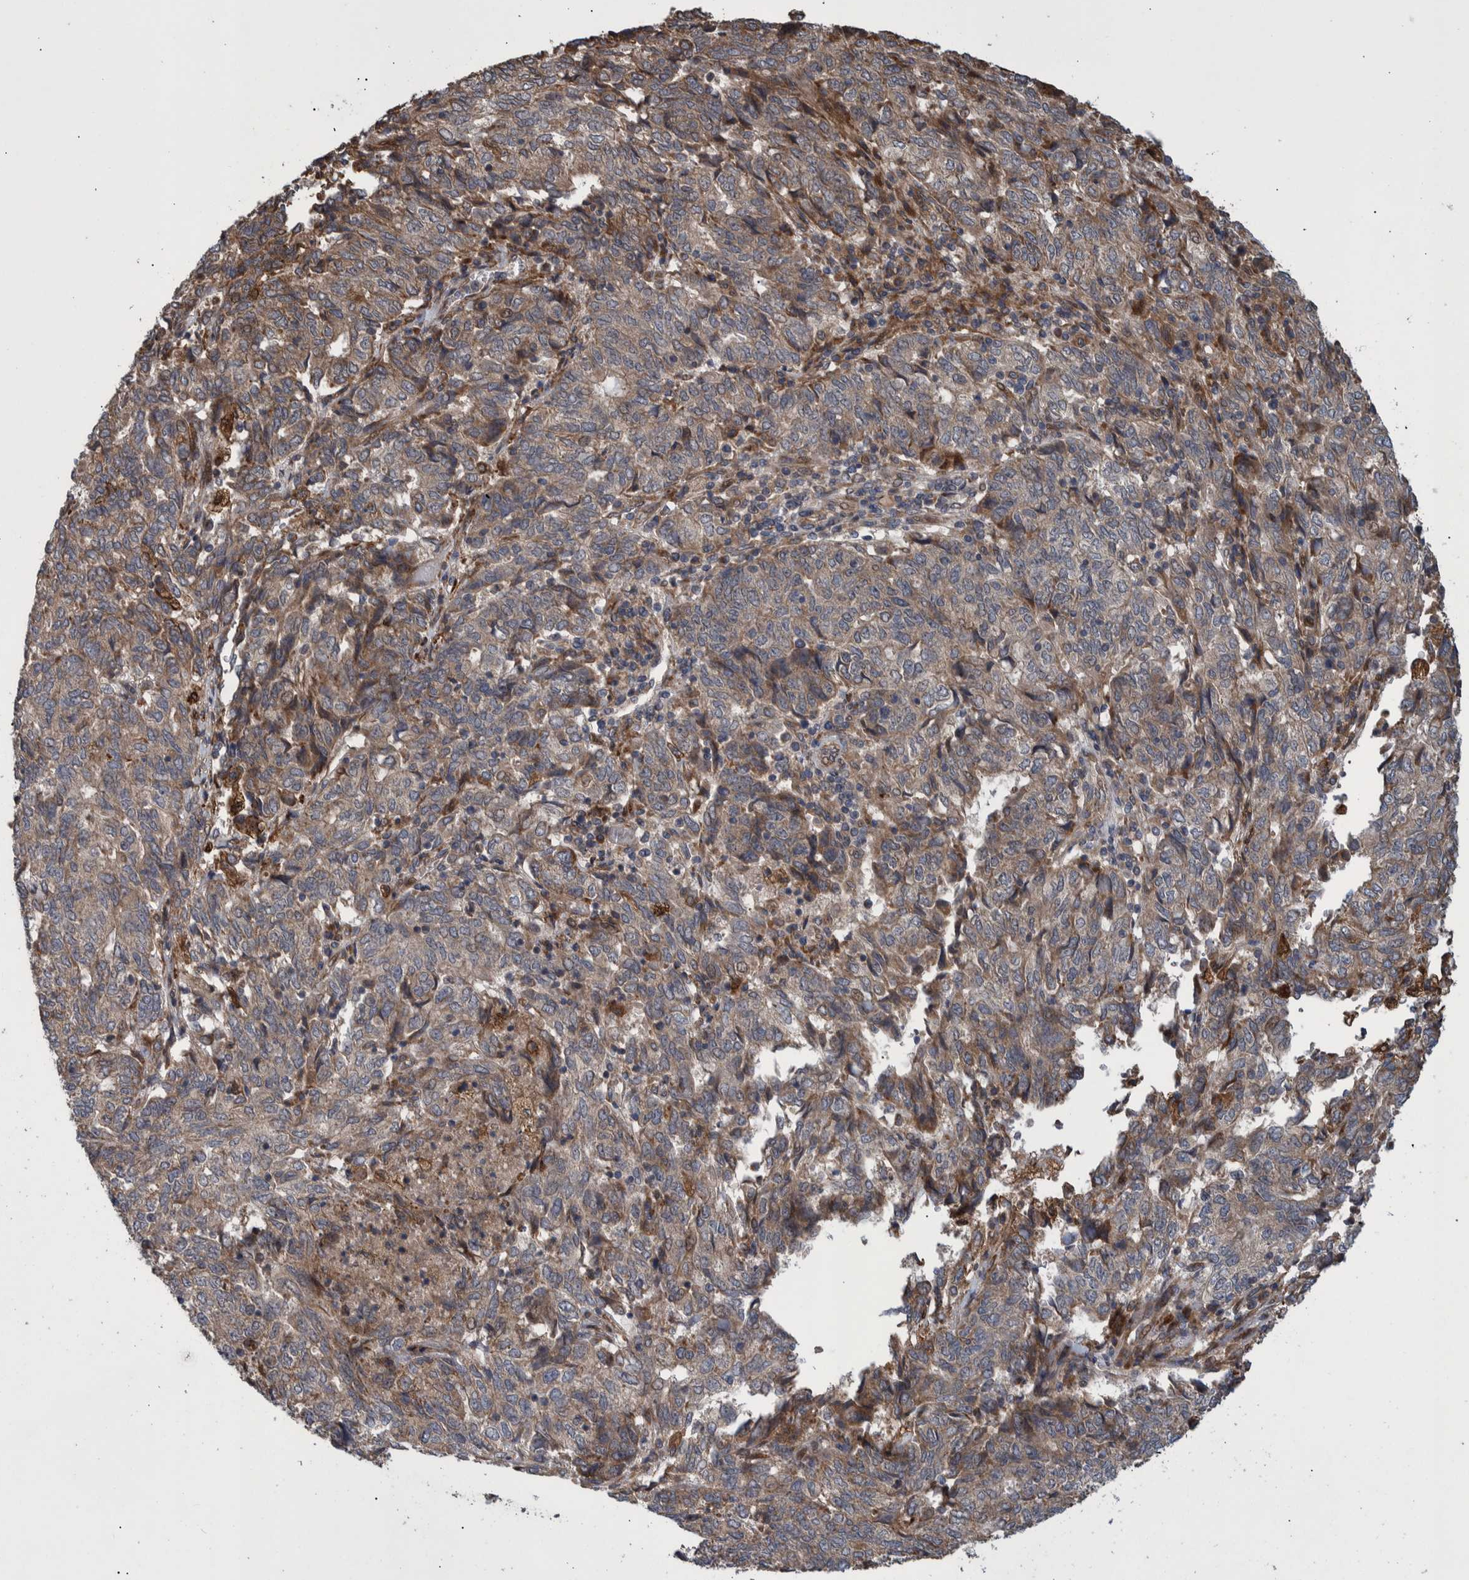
{"staining": {"intensity": "weak", "quantity": ">75%", "location": "cytoplasmic/membranous"}, "tissue": "endometrial cancer", "cell_type": "Tumor cells", "image_type": "cancer", "snomed": [{"axis": "morphology", "description": "Adenocarcinoma, NOS"}, {"axis": "topography", "description": "Endometrium"}], "caption": "Human endometrial cancer (adenocarcinoma) stained with a protein marker displays weak staining in tumor cells.", "gene": "B3GNTL1", "patient": {"sex": "female", "age": 80}}